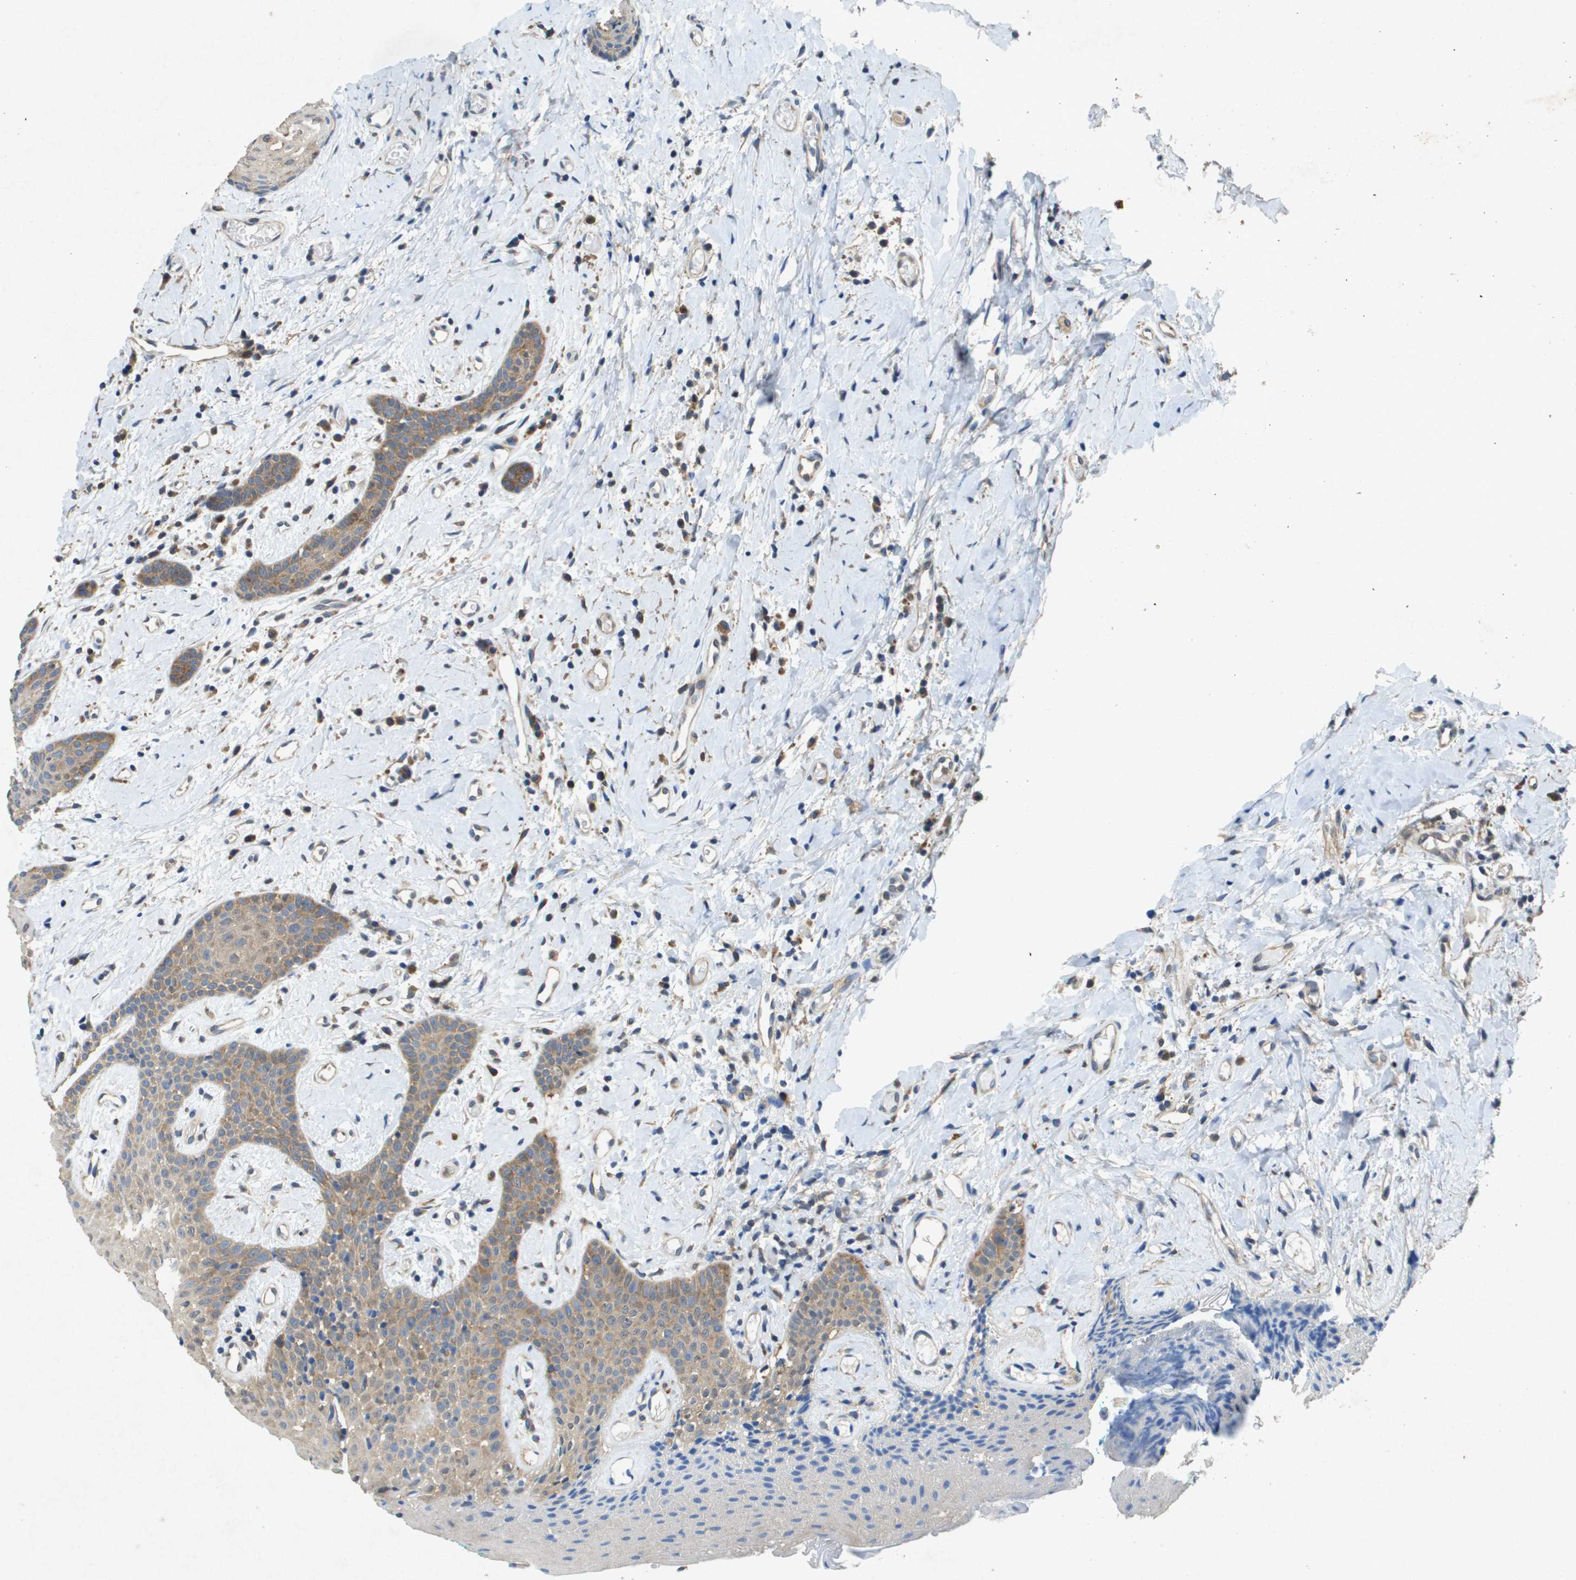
{"staining": {"intensity": "moderate", "quantity": "25%-75%", "location": "cytoplasmic/membranous"}, "tissue": "oral mucosa", "cell_type": "Squamous epithelial cells", "image_type": "normal", "snomed": [{"axis": "morphology", "description": "Normal tissue, NOS"}, {"axis": "morphology", "description": "Squamous cell carcinoma, NOS"}, {"axis": "topography", "description": "Oral tissue"}, {"axis": "topography", "description": "Salivary gland"}, {"axis": "topography", "description": "Head-Neck"}], "caption": "Protein staining by IHC demonstrates moderate cytoplasmic/membranous positivity in approximately 25%-75% of squamous epithelial cells in unremarkable oral mucosa. The staining was performed using DAB (3,3'-diaminobenzidine) to visualize the protein expression in brown, while the nuclei were stained in blue with hematoxylin (Magnification: 20x).", "gene": "PTPRT", "patient": {"sex": "female", "age": 62}}